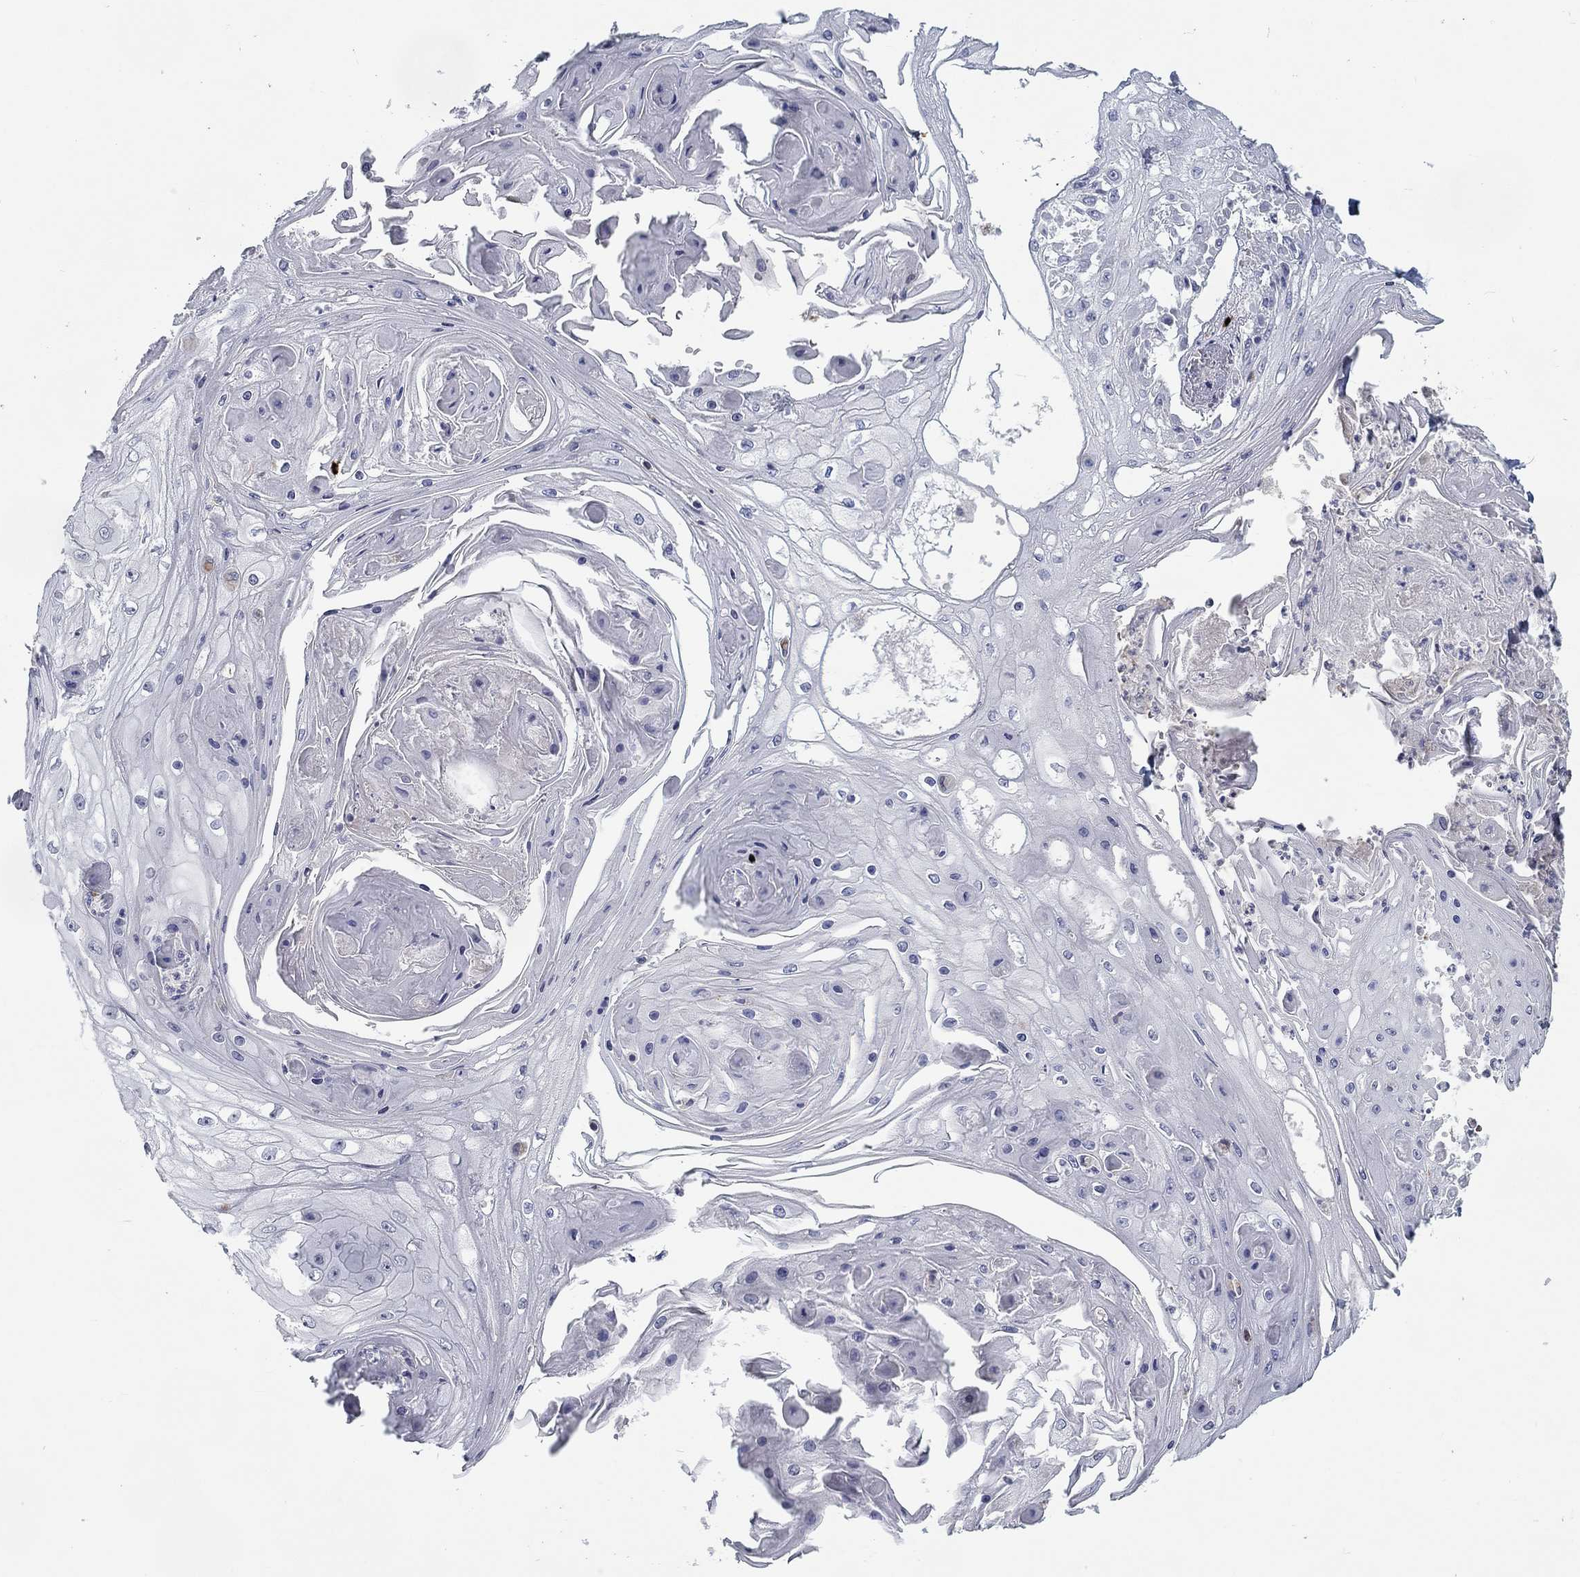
{"staining": {"intensity": "negative", "quantity": "none", "location": "none"}, "tissue": "skin cancer", "cell_type": "Tumor cells", "image_type": "cancer", "snomed": [{"axis": "morphology", "description": "Squamous cell carcinoma, NOS"}, {"axis": "topography", "description": "Skin"}], "caption": "Squamous cell carcinoma (skin) stained for a protein using IHC exhibits no positivity tumor cells.", "gene": "MTSS2", "patient": {"sex": "male", "age": 70}}